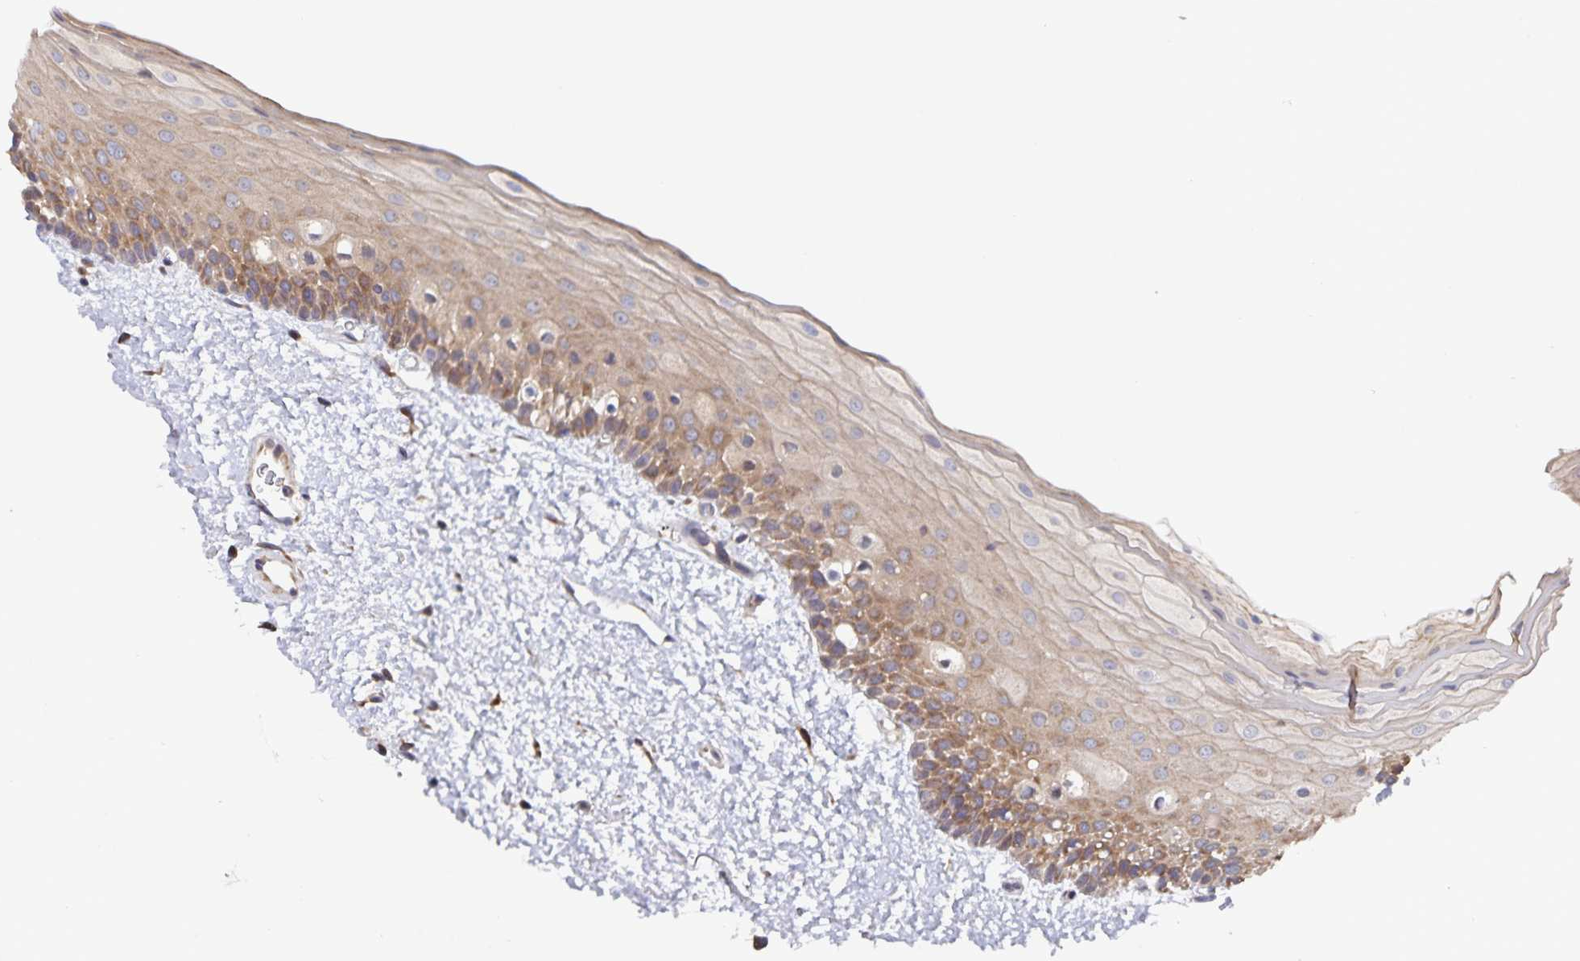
{"staining": {"intensity": "moderate", "quantity": "<25%", "location": "cytoplasmic/membranous"}, "tissue": "oral mucosa", "cell_type": "Squamous epithelial cells", "image_type": "normal", "snomed": [{"axis": "morphology", "description": "Normal tissue, NOS"}, {"axis": "topography", "description": "Oral tissue"}], "caption": "Squamous epithelial cells exhibit low levels of moderate cytoplasmic/membranous staining in about <25% of cells in benign oral mucosa.", "gene": "ACACA", "patient": {"sex": "female", "age": 82}}